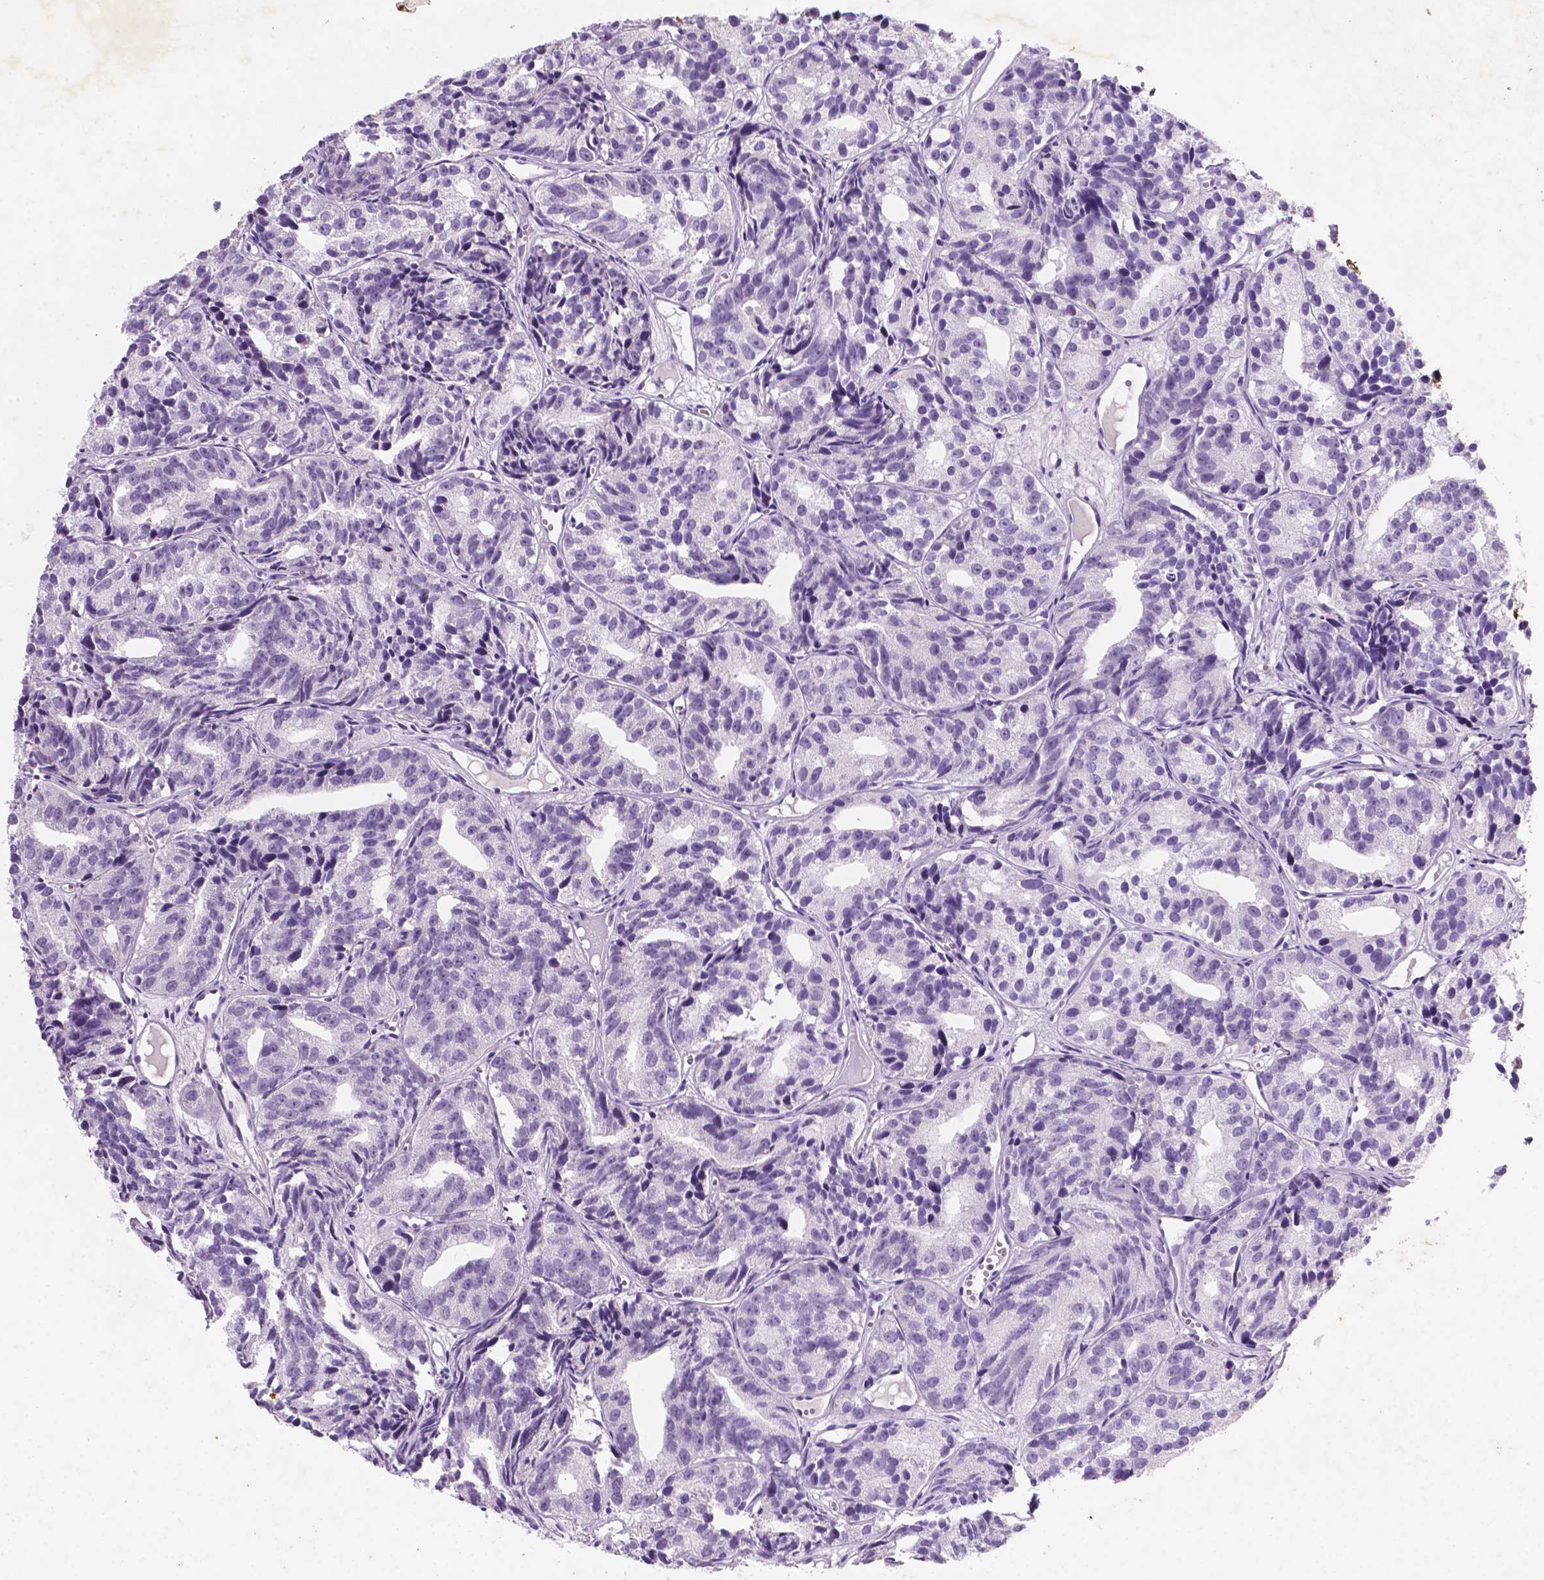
{"staining": {"intensity": "negative", "quantity": "none", "location": "none"}, "tissue": "prostate cancer", "cell_type": "Tumor cells", "image_type": "cancer", "snomed": [{"axis": "morphology", "description": "Adenocarcinoma, High grade"}, {"axis": "topography", "description": "Prostate"}], "caption": "This is a image of immunohistochemistry staining of adenocarcinoma (high-grade) (prostate), which shows no staining in tumor cells. Brightfield microscopy of immunohistochemistry stained with DAB (3,3'-diaminobenzidine) (brown) and hematoxylin (blue), captured at high magnification.", "gene": "C18orf21", "patient": {"sex": "male", "age": 77}}